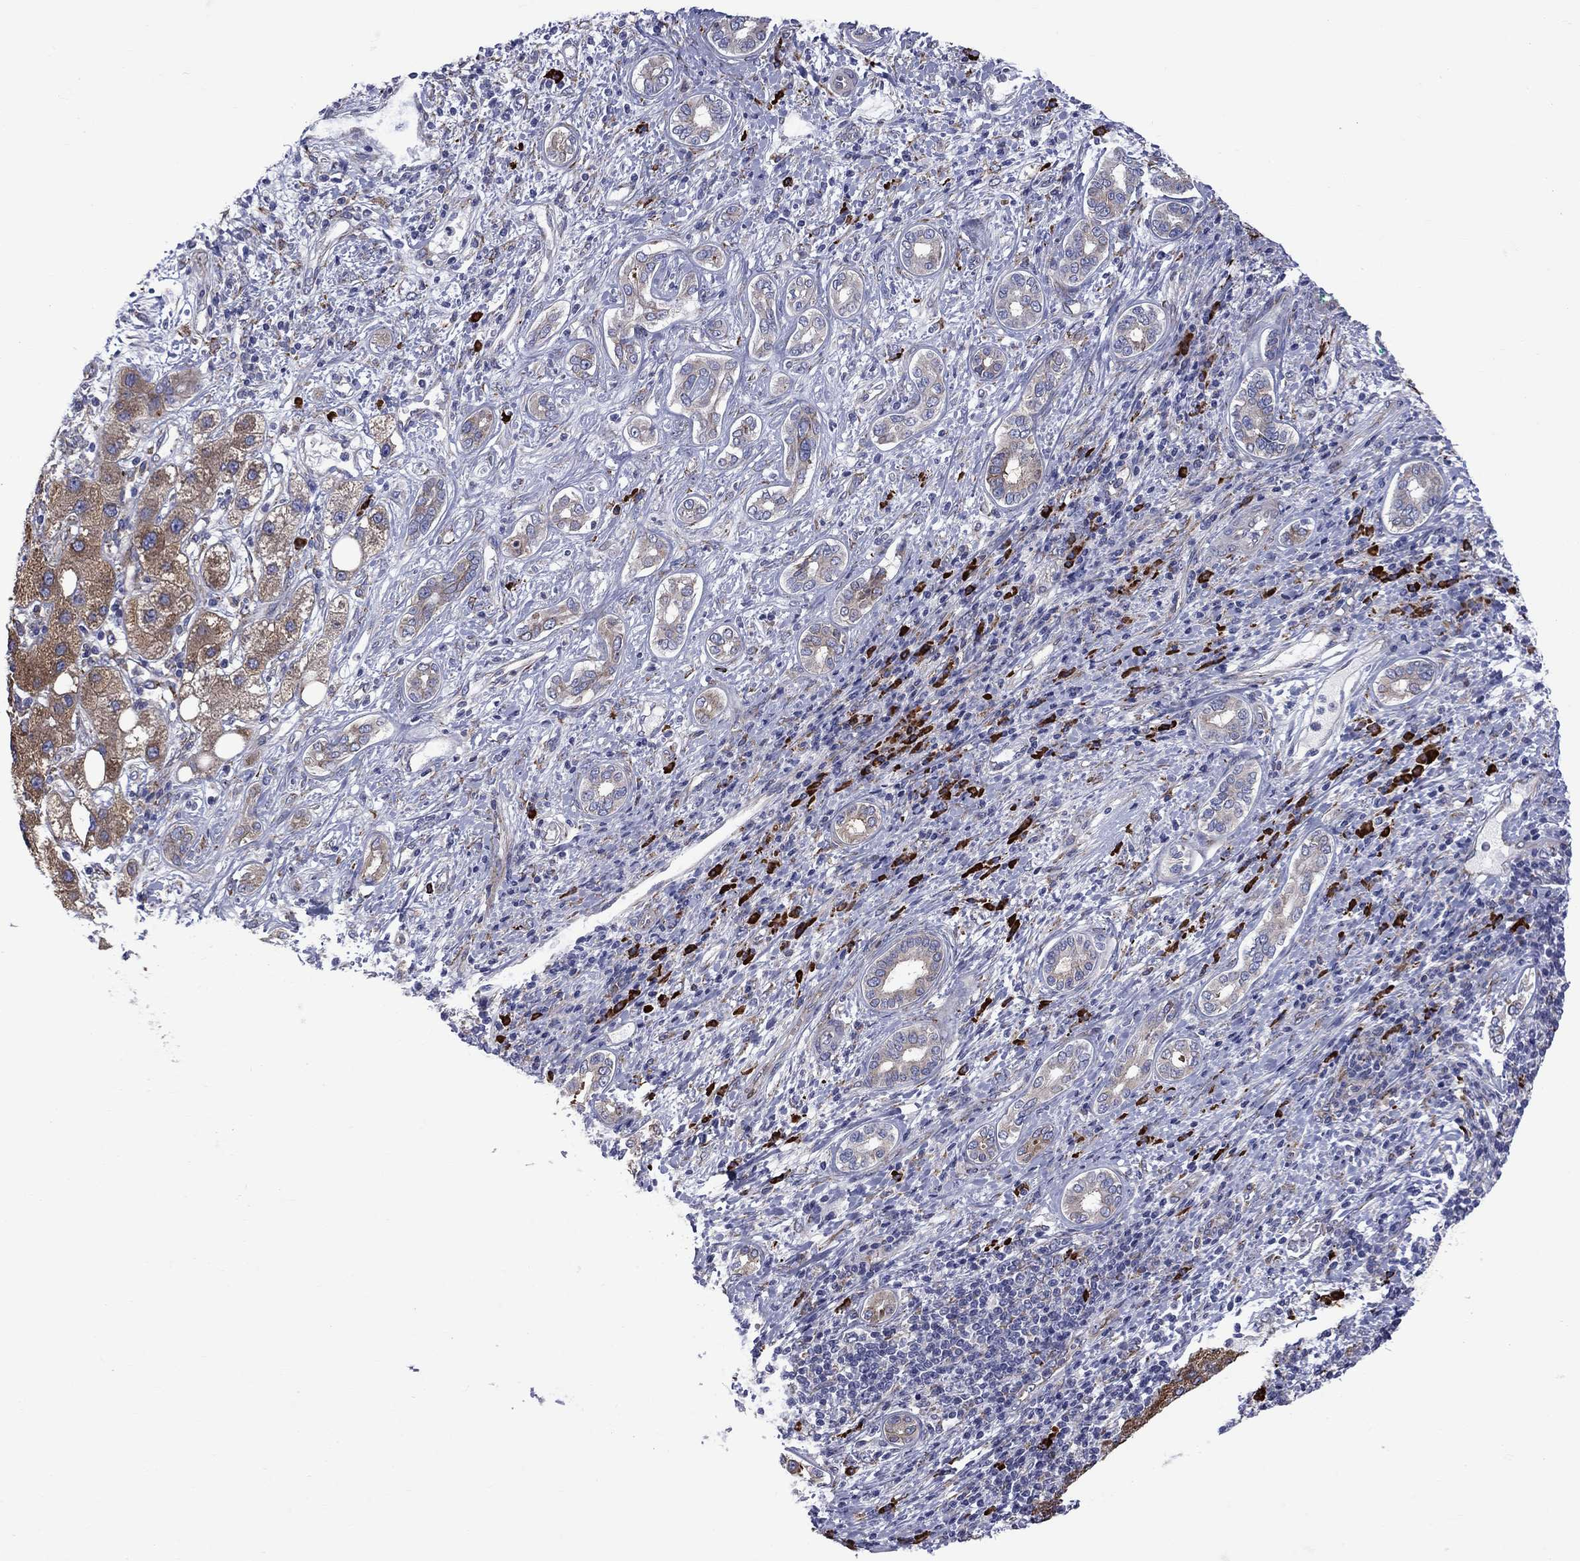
{"staining": {"intensity": "moderate", "quantity": "25%-75%", "location": "cytoplasmic/membranous"}, "tissue": "liver cancer", "cell_type": "Tumor cells", "image_type": "cancer", "snomed": [{"axis": "morphology", "description": "Carcinoma, Hepatocellular, NOS"}, {"axis": "topography", "description": "Liver"}], "caption": "DAB (3,3'-diaminobenzidine) immunohistochemical staining of human liver hepatocellular carcinoma displays moderate cytoplasmic/membranous protein expression in approximately 25%-75% of tumor cells.", "gene": "ASNS", "patient": {"sex": "male", "age": 65}}